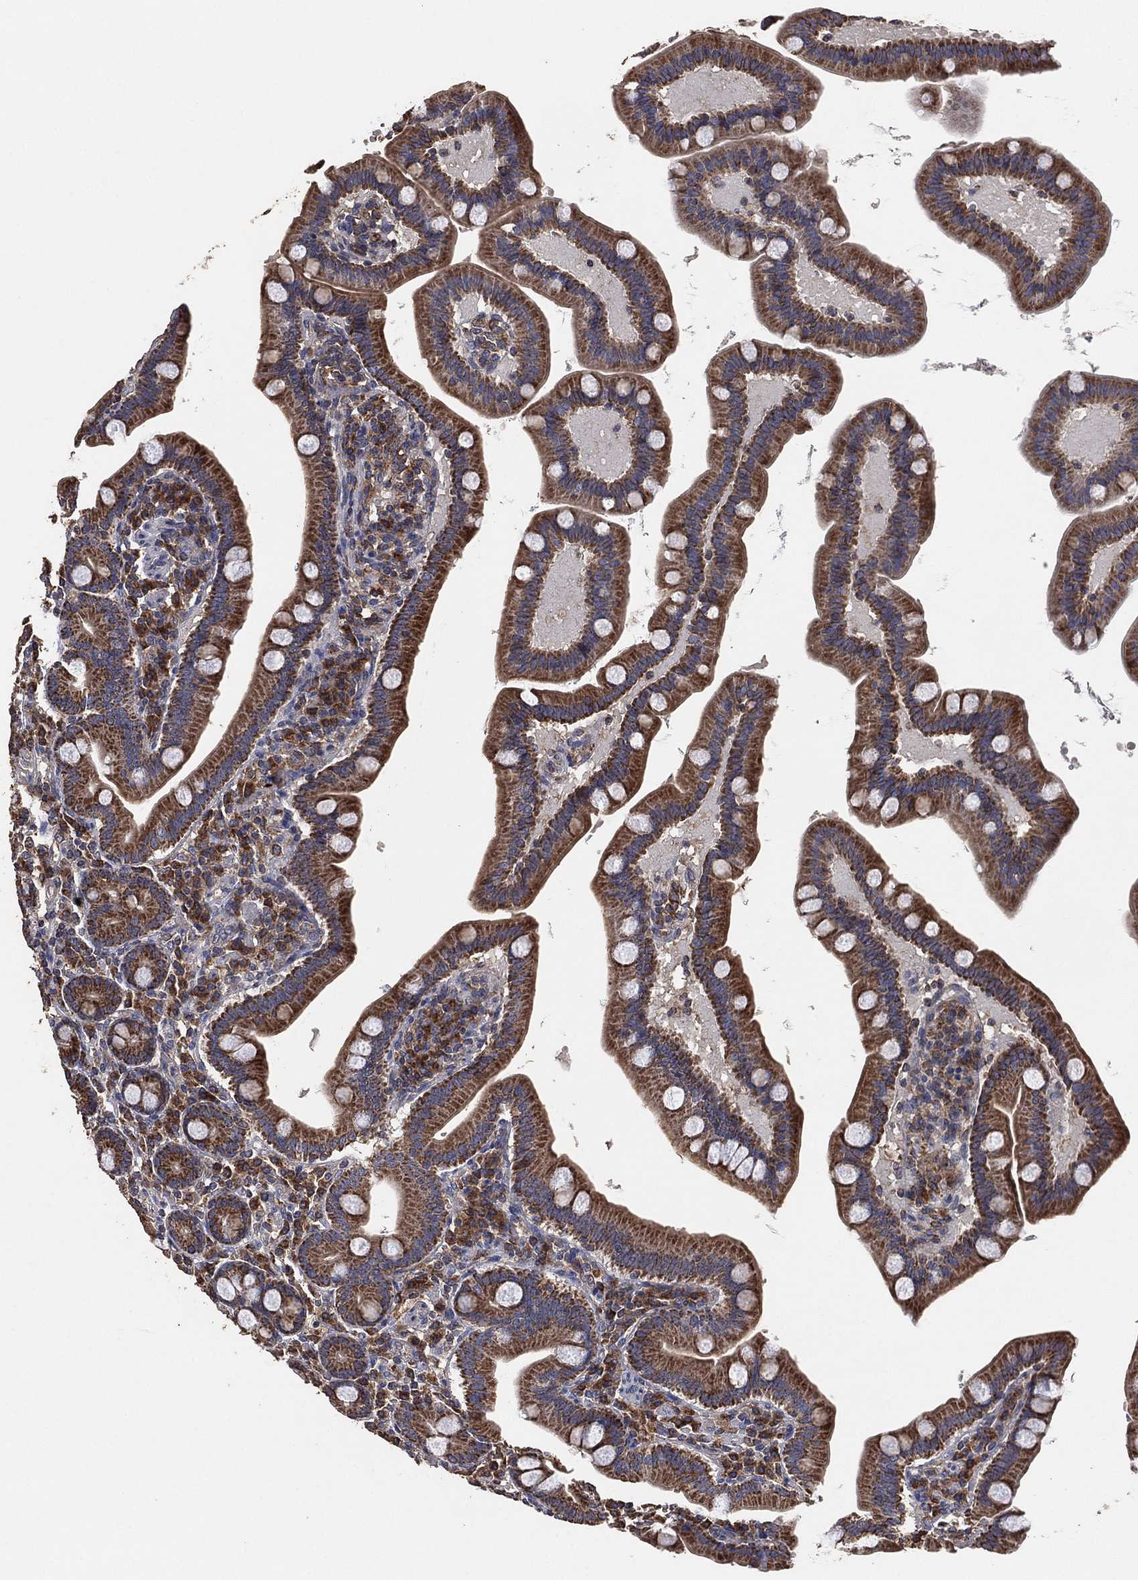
{"staining": {"intensity": "strong", "quantity": "25%-75%", "location": "cytoplasmic/membranous"}, "tissue": "small intestine", "cell_type": "Glandular cells", "image_type": "normal", "snomed": [{"axis": "morphology", "description": "Normal tissue, NOS"}, {"axis": "topography", "description": "Small intestine"}], "caption": "High-magnification brightfield microscopy of unremarkable small intestine stained with DAB (brown) and counterstained with hematoxylin (blue). glandular cells exhibit strong cytoplasmic/membranous expression is identified in approximately25%-75% of cells.", "gene": "LIMD1", "patient": {"sex": "male", "age": 66}}